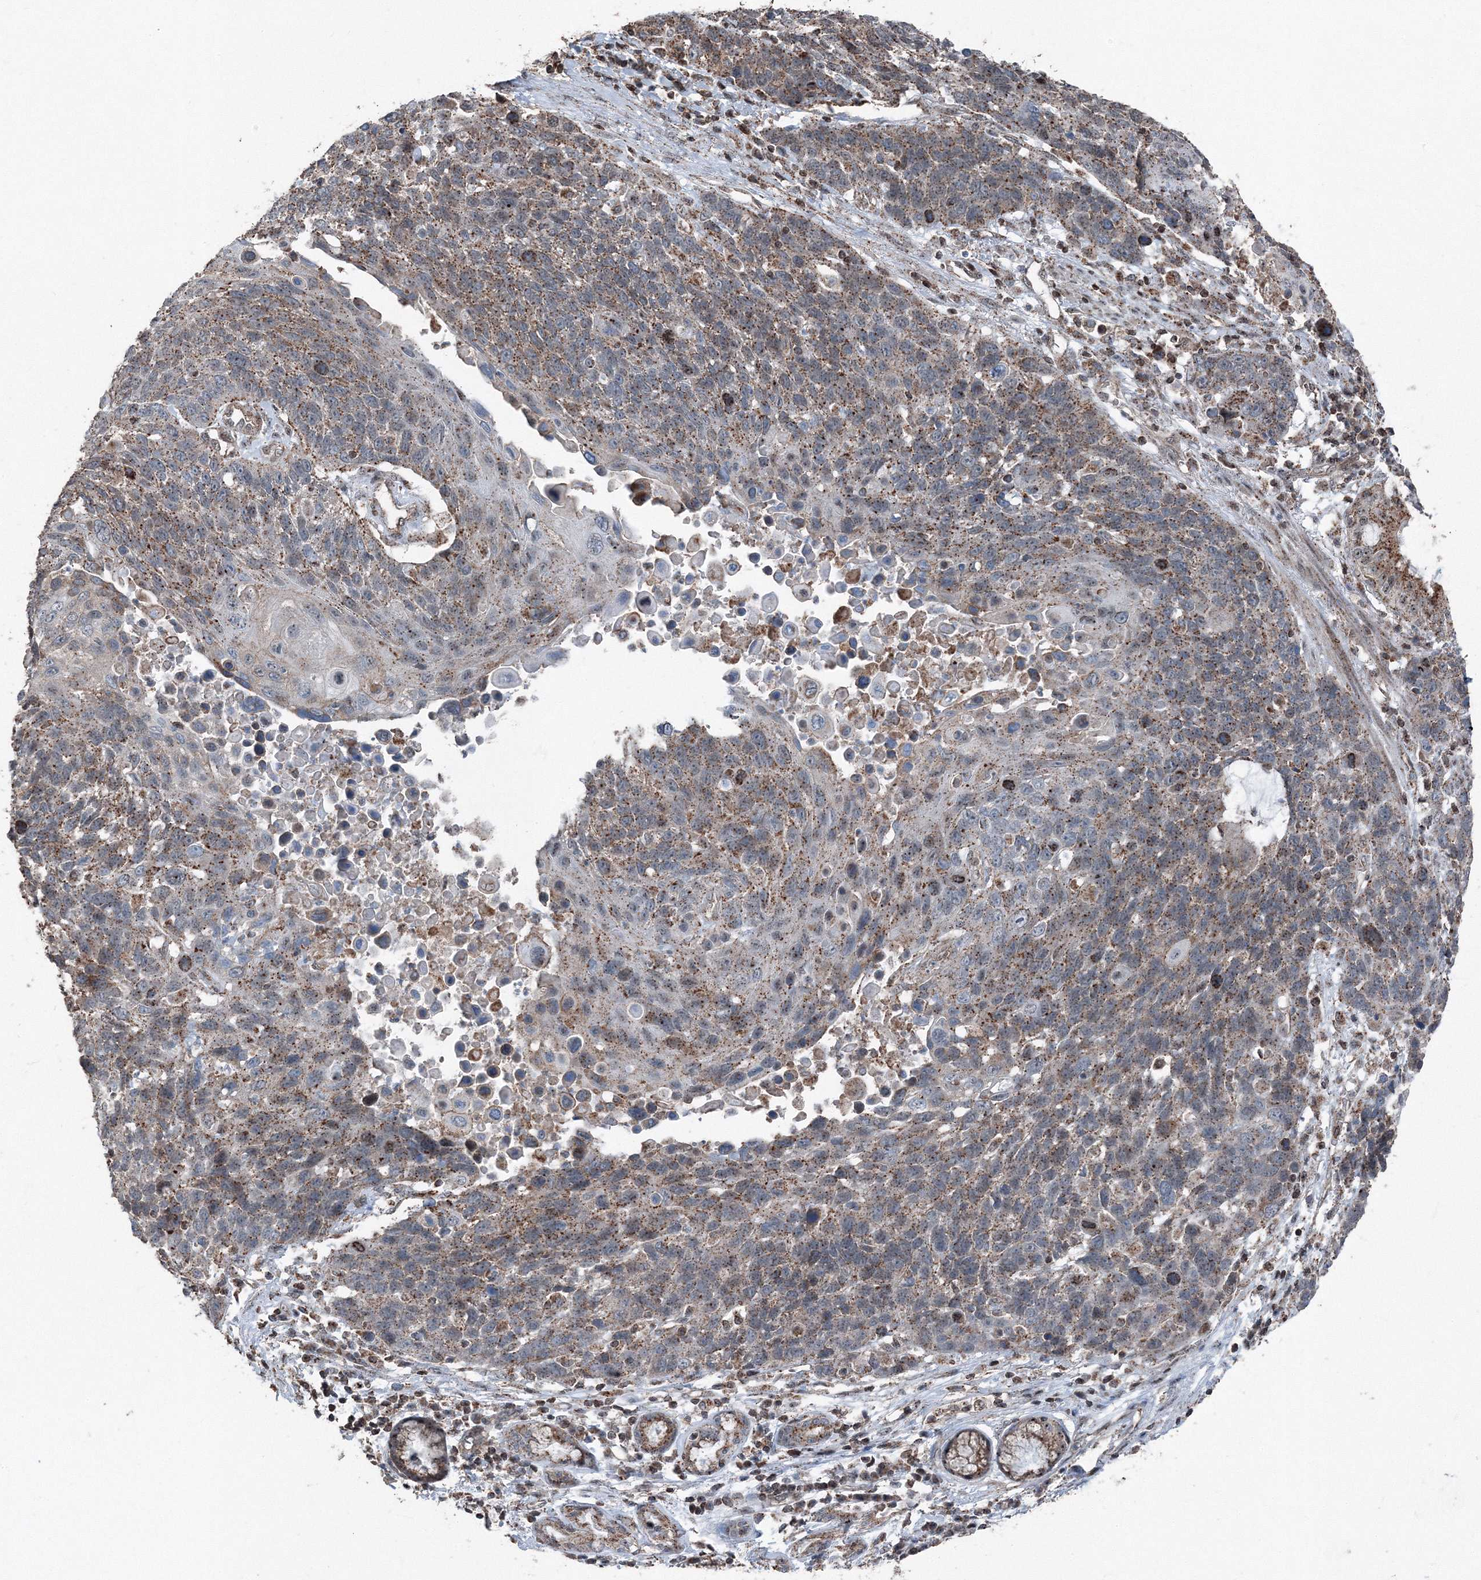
{"staining": {"intensity": "moderate", "quantity": ">75%", "location": "cytoplasmic/membranous"}, "tissue": "lung cancer", "cell_type": "Tumor cells", "image_type": "cancer", "snomed": [{"axis": "morphology", "description": "Squamous cell carcinoma, NOS"}, {"axis": "topography", "description": "Lung"}], "caption": "There is medium levels of moderate cytoplasmic/membranous expression in tumor cells of lung cancer (squamous cell carcinoma), as demonstrated by immunohistochemical staining (brown color).", "gene": "AASDH", "patient": {"sex": "male", "age": 66}}